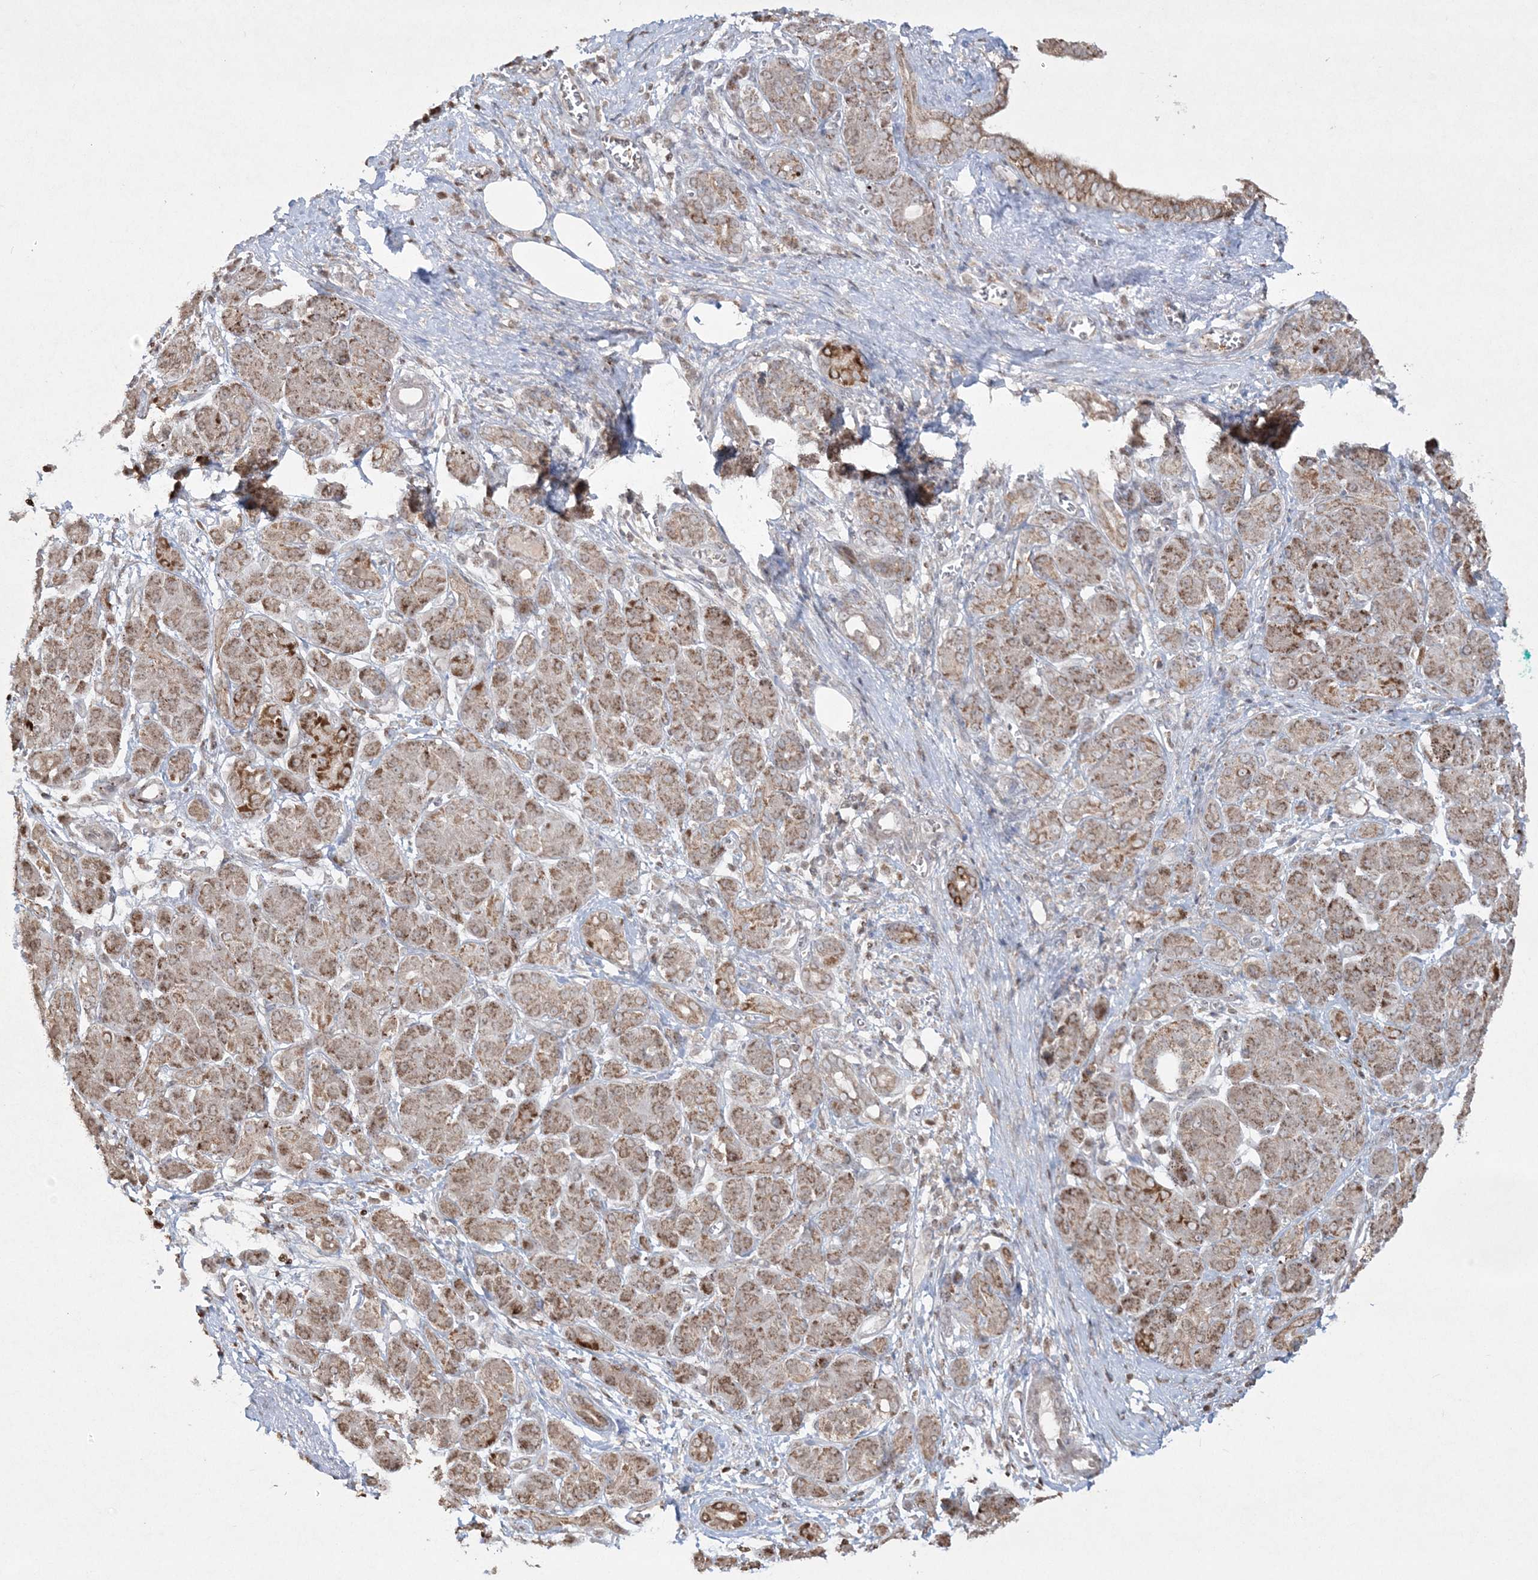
{"staining": {"intensity": "moderate", "quantity": "25%-75%", "location": "cytoplasmic/membranous"}, "tissue": "pancreatic cancer", "cell_type": "Tumor cells", "image_type": "cancer", "snomed": [{"axis": "morphology", "description": "Adenocarcinoma, NOS"}, {"axis": "topography", "description": "Pancreas"}], "caption": "A micrograph showing moderate cytoplasmic/membranous expression in approximately 25%-75% of tumor cells in pancreatic cancer, as visualized by brown immunohistochemical staining.", "gene": "TTC7A", "patient": {"sex": "male", "age": 78}}